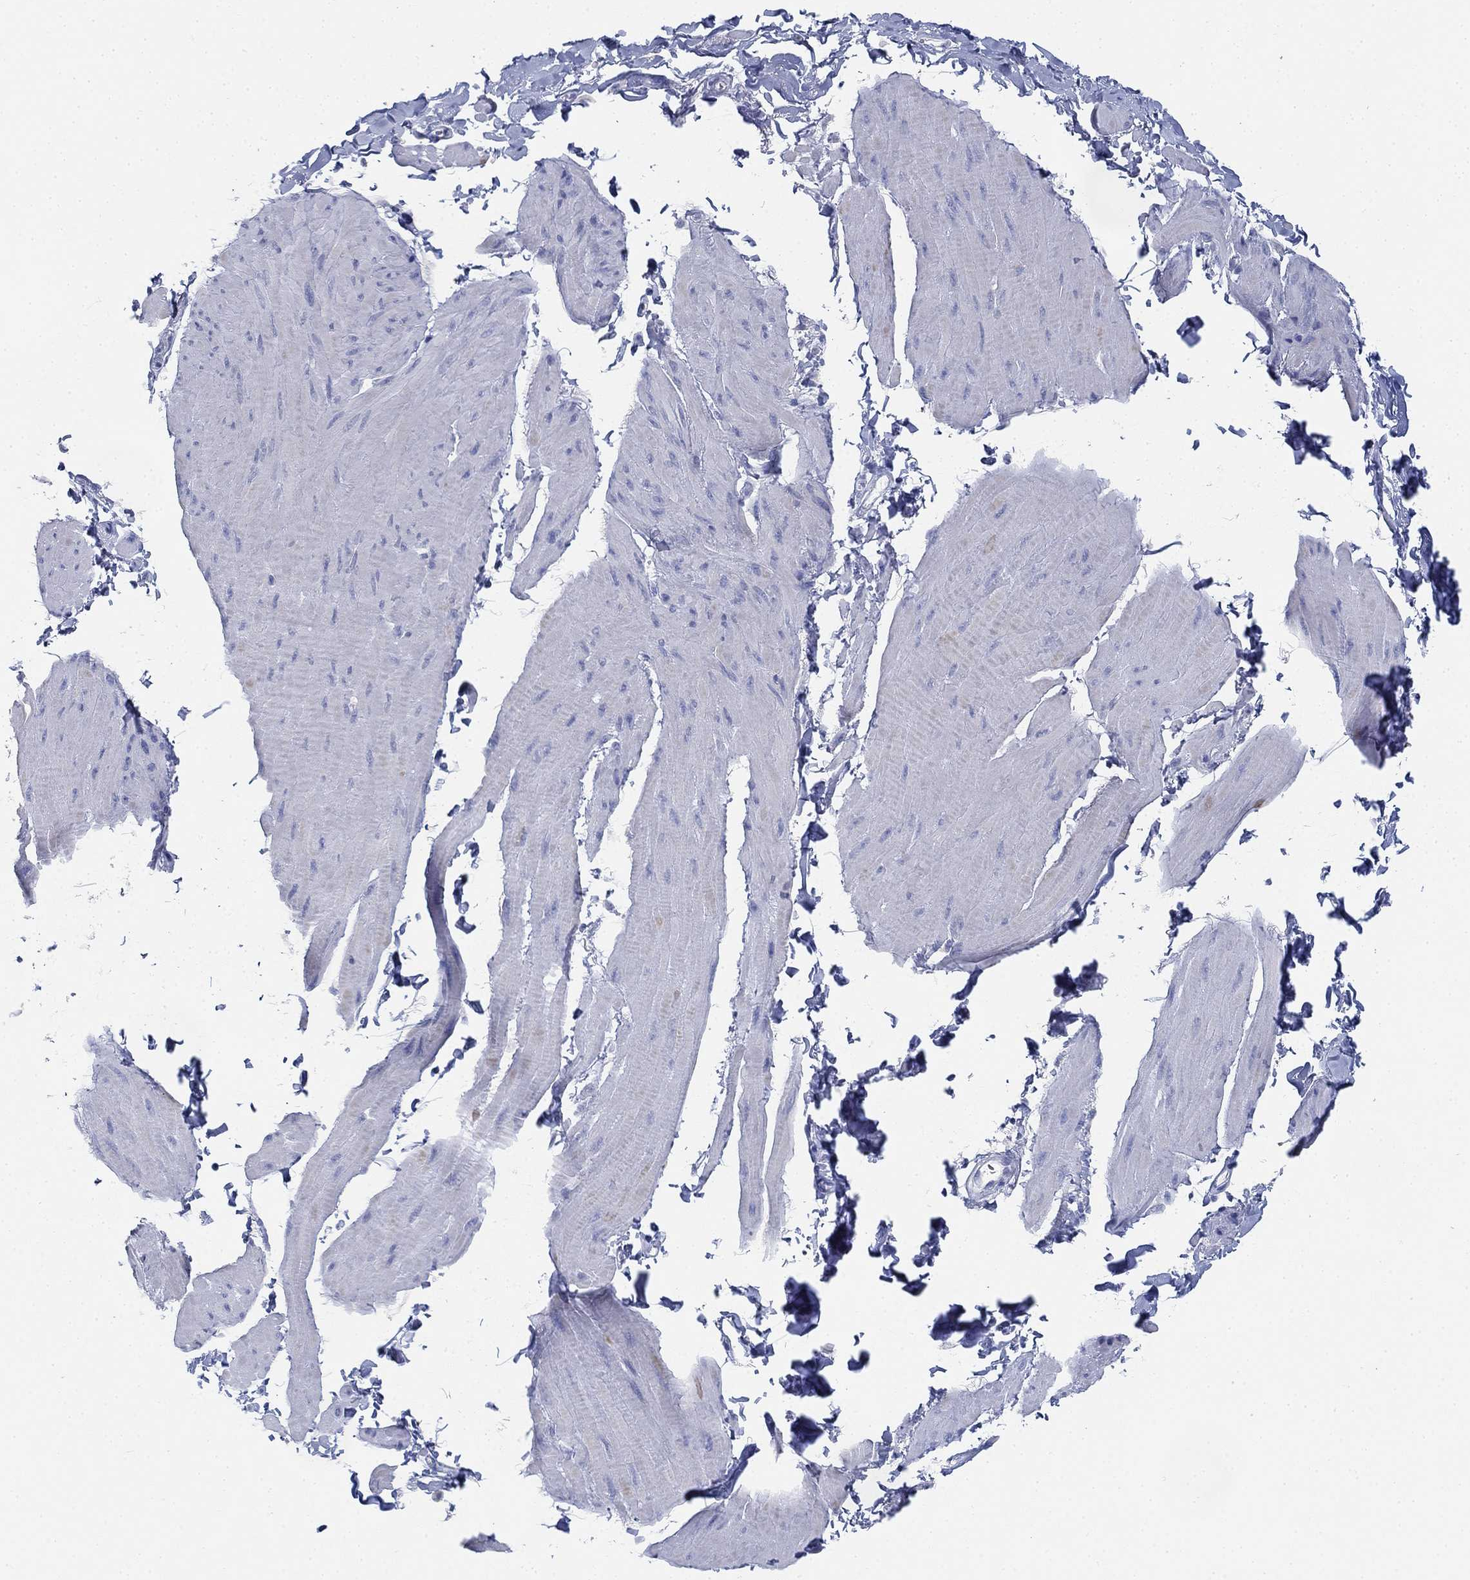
{"staining": {"intensity": "negative", "quantity": "none", "location": "none"}, "tissue": "smooth muscle", "cell_type": "Smooth muscle cells", "image_type": "normal", "snomed": [{"axis": "morphology", "description": "Normal tissue, NOS"}, {"axis": "topography", "description": "Adipose tissue"}, {"axis": "topography", "description": "Smooth muscle"}, {"axis": "topography", "description": "Peripheral nerve tissue"}], "caption": "There is no significant staining in smooth muscle cells of smooth muscle.", "gene": "GCNA", "patient": {"sex": "male", "age": 83}}